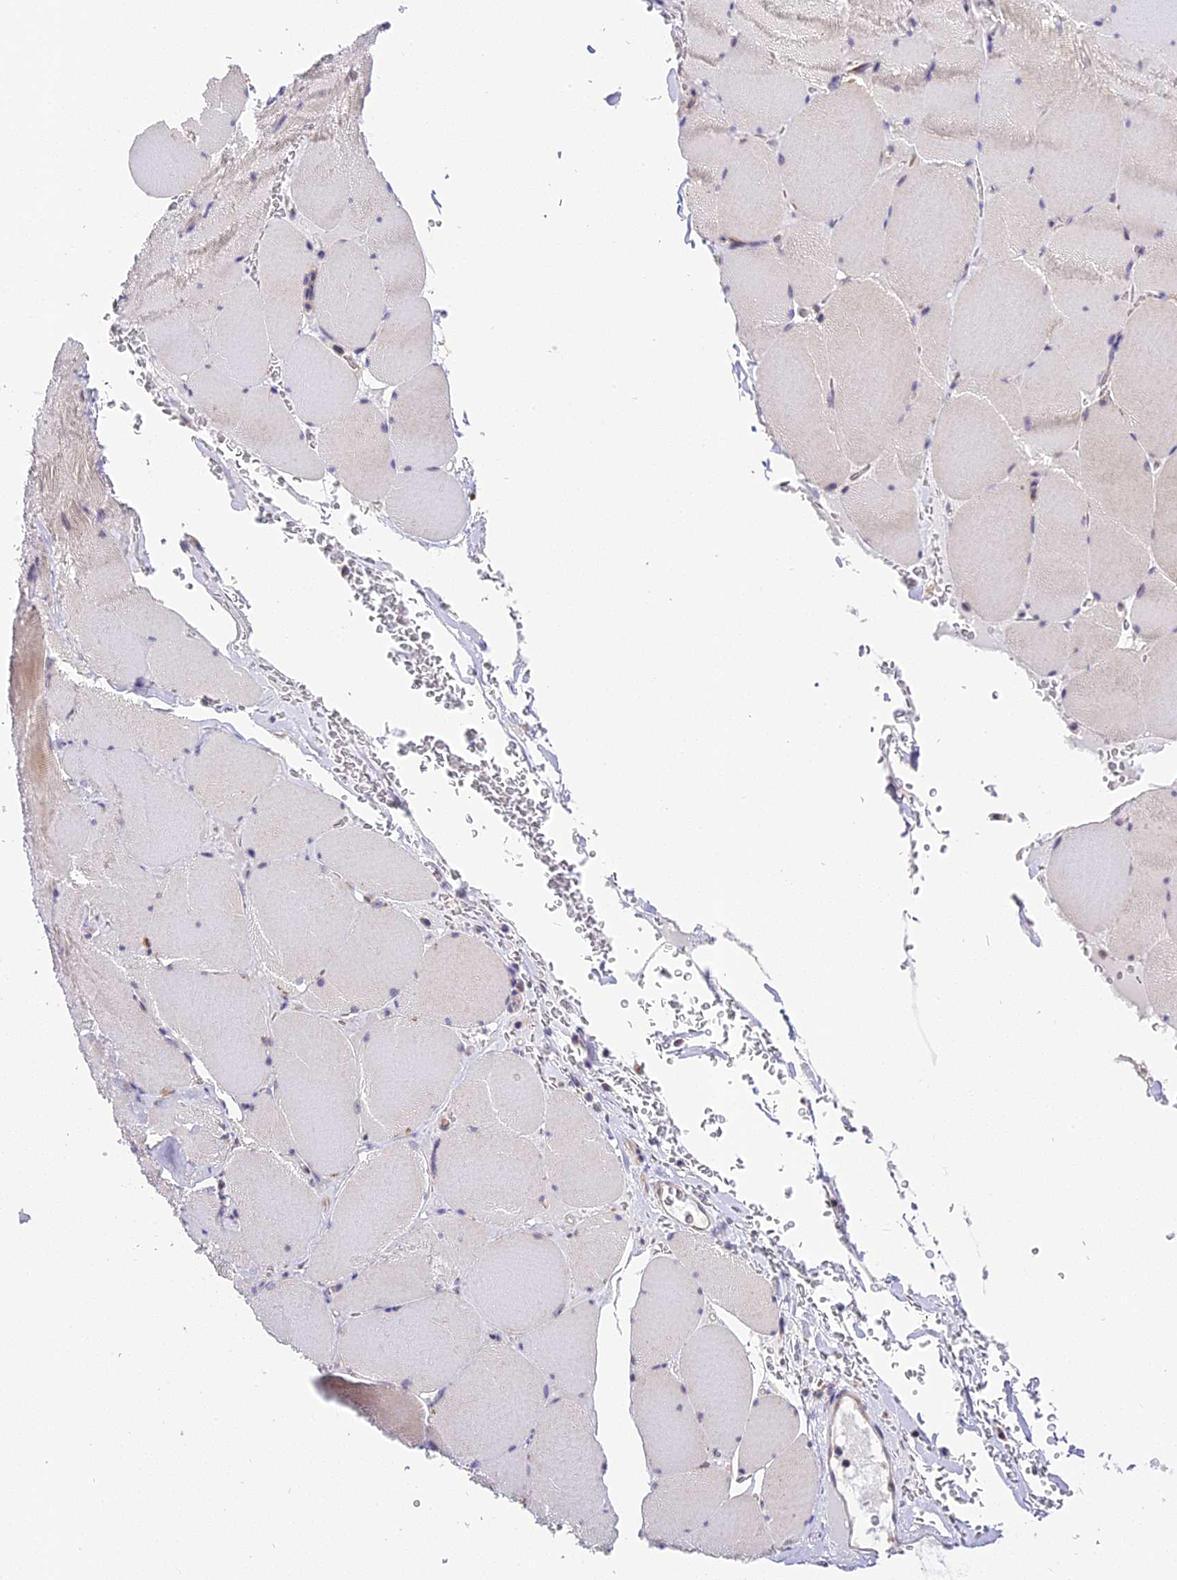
{"staining": {"intensity": "weak", "quantity": "25%-75%", "location": "cytoplasmic/membranous"}, "tissue": "skeletal muscle", "cell_type": "Myocytes", "image_type": "normal", "snomed": [{"axis": "morphology", "description": "Normal tissue, NOS"}, {"axis": "topography", "description": "Skeletal muscle"}, {"axis": "topography", "description": "Head-Neck"}], "caption": "Unremarkable skeletal muscle displays weak cytoplasmic/membranous positivity in about 25%-75% of myocytes The protein of interest is shown in brown color, while the nuclei are stained blue..", "gene": "BSCL2", "patient": {"sex": "male", "age": 66}}